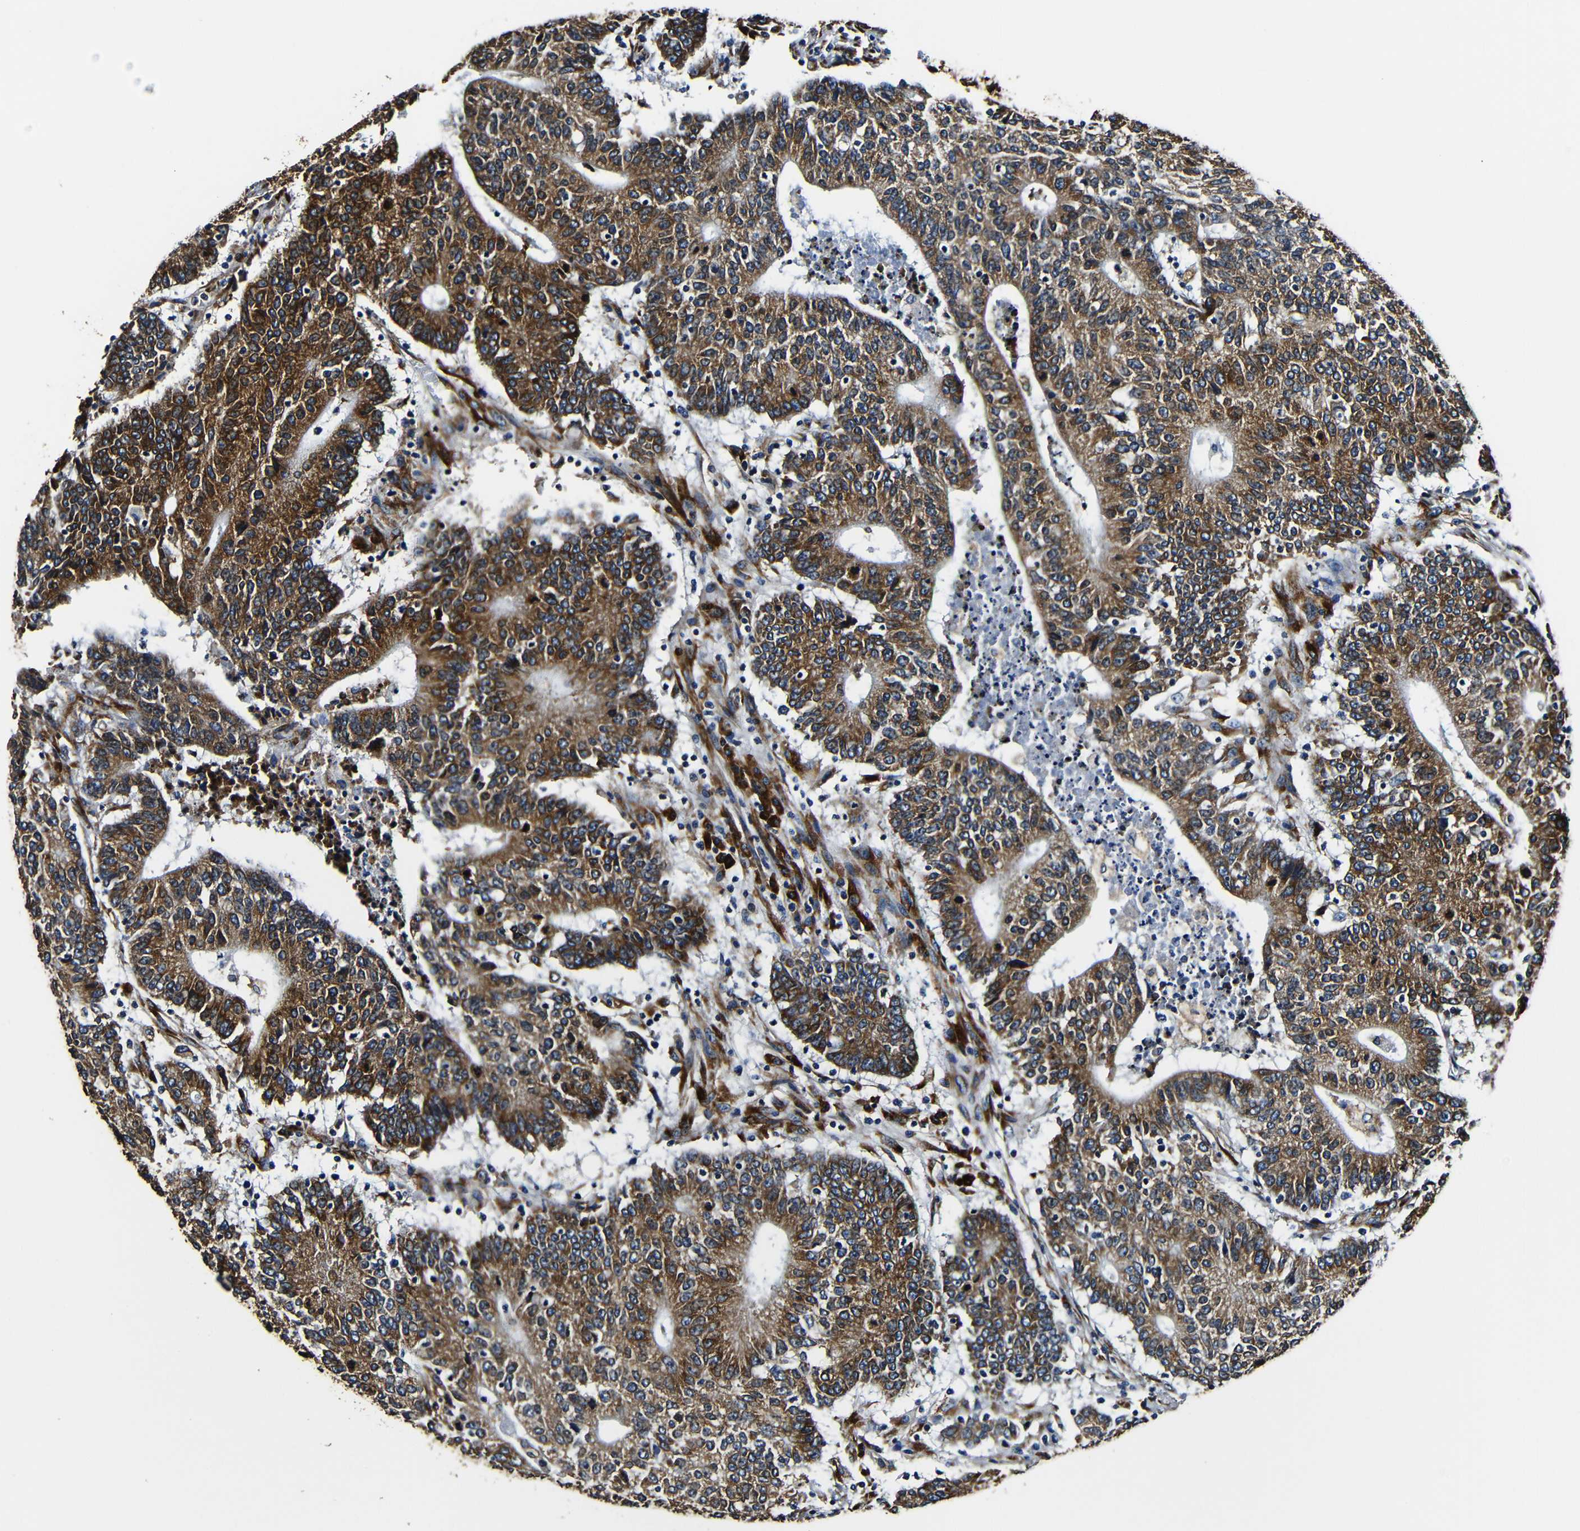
{"staining": {"intensity": "strong", "quantity": "25%-75%", "location": "cytoplasmic/membranous"}, "tissue": "colorectal cancer", "cell_type": "Tumor cells", "image_type": "cancer", "snomed": [{"axis": "morphology", "description": "Normal tissue, NOS"}, {"axis": "morphology", "description": "Adenocarcinoma, NOS"}, {"axis": "topography", "description": "Colon"}], "caption": "Protein expression analysis of colorectal cancer shows strong cytoplasmic/membranous expression in about 25%-75% of tumor cells. Using DAB (3,3'-diaminobenzidine) (brown) and hematoxylin (blue) stains, captured at high magnification using brightfield microscopy.", "gene": "RRBP1", "patient": {"sex": "female", "age": 75}}